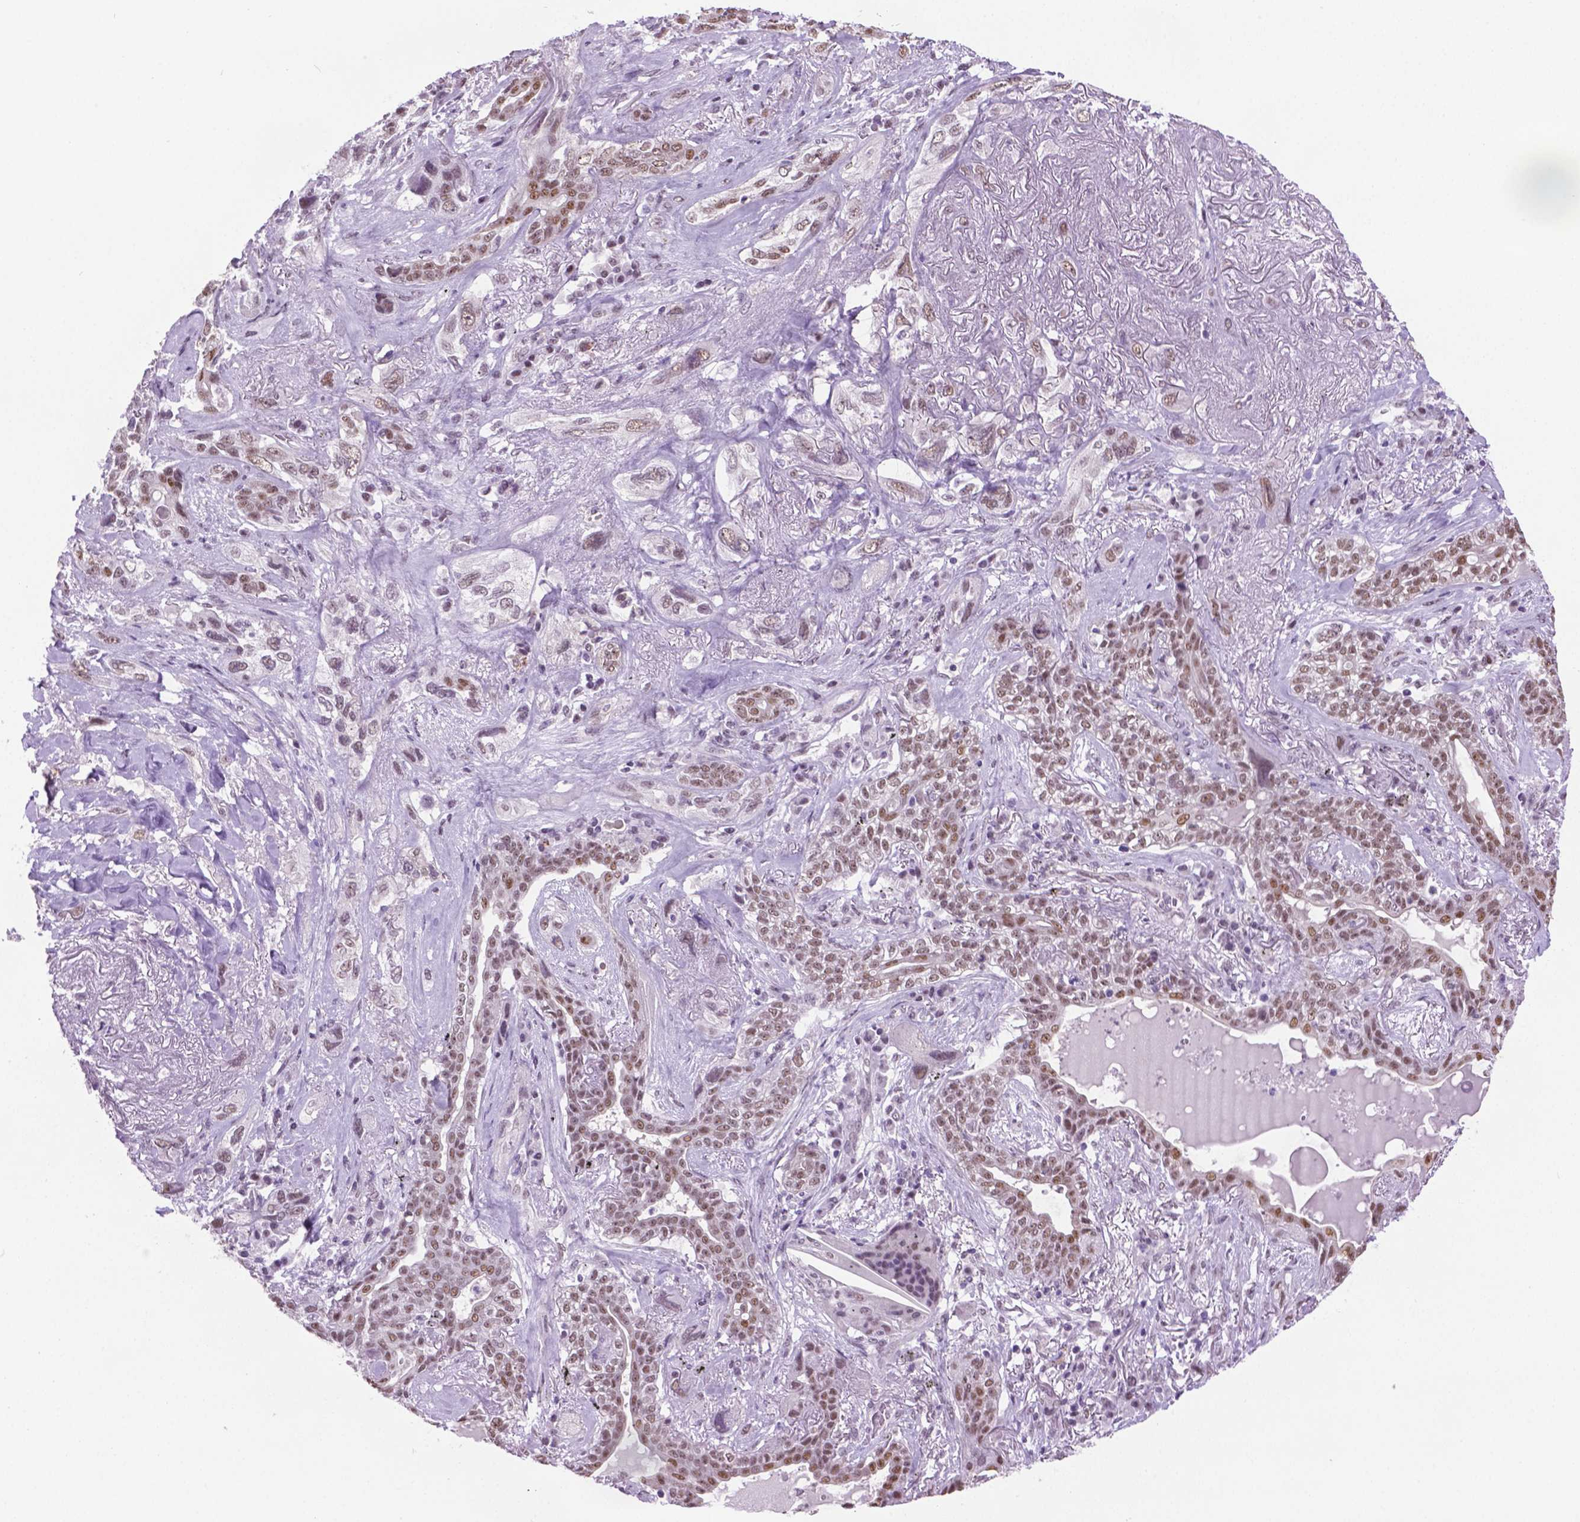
{"staining": {"intensity": "moderate", "quantity": ">75%", "location": "nuclear"}, "tissue": "lung cancer", "cell_type": "Tumor cells", "image_type": "cancer", "snomed": [{"axis": "morphology", "description": "Squamous cell carcinoma, NOS"}, {"axis": "topography", "description": "Lung"}], "caption": "A high-resolution photomicrograph shows IHC staining of lung cancer (squamous cell carcinoma), which reveals moderate nuclear positivity in approximately >75% of tumor cells.", "gene": "ABI2", "patient": {"sex": "female", "age": 70}}